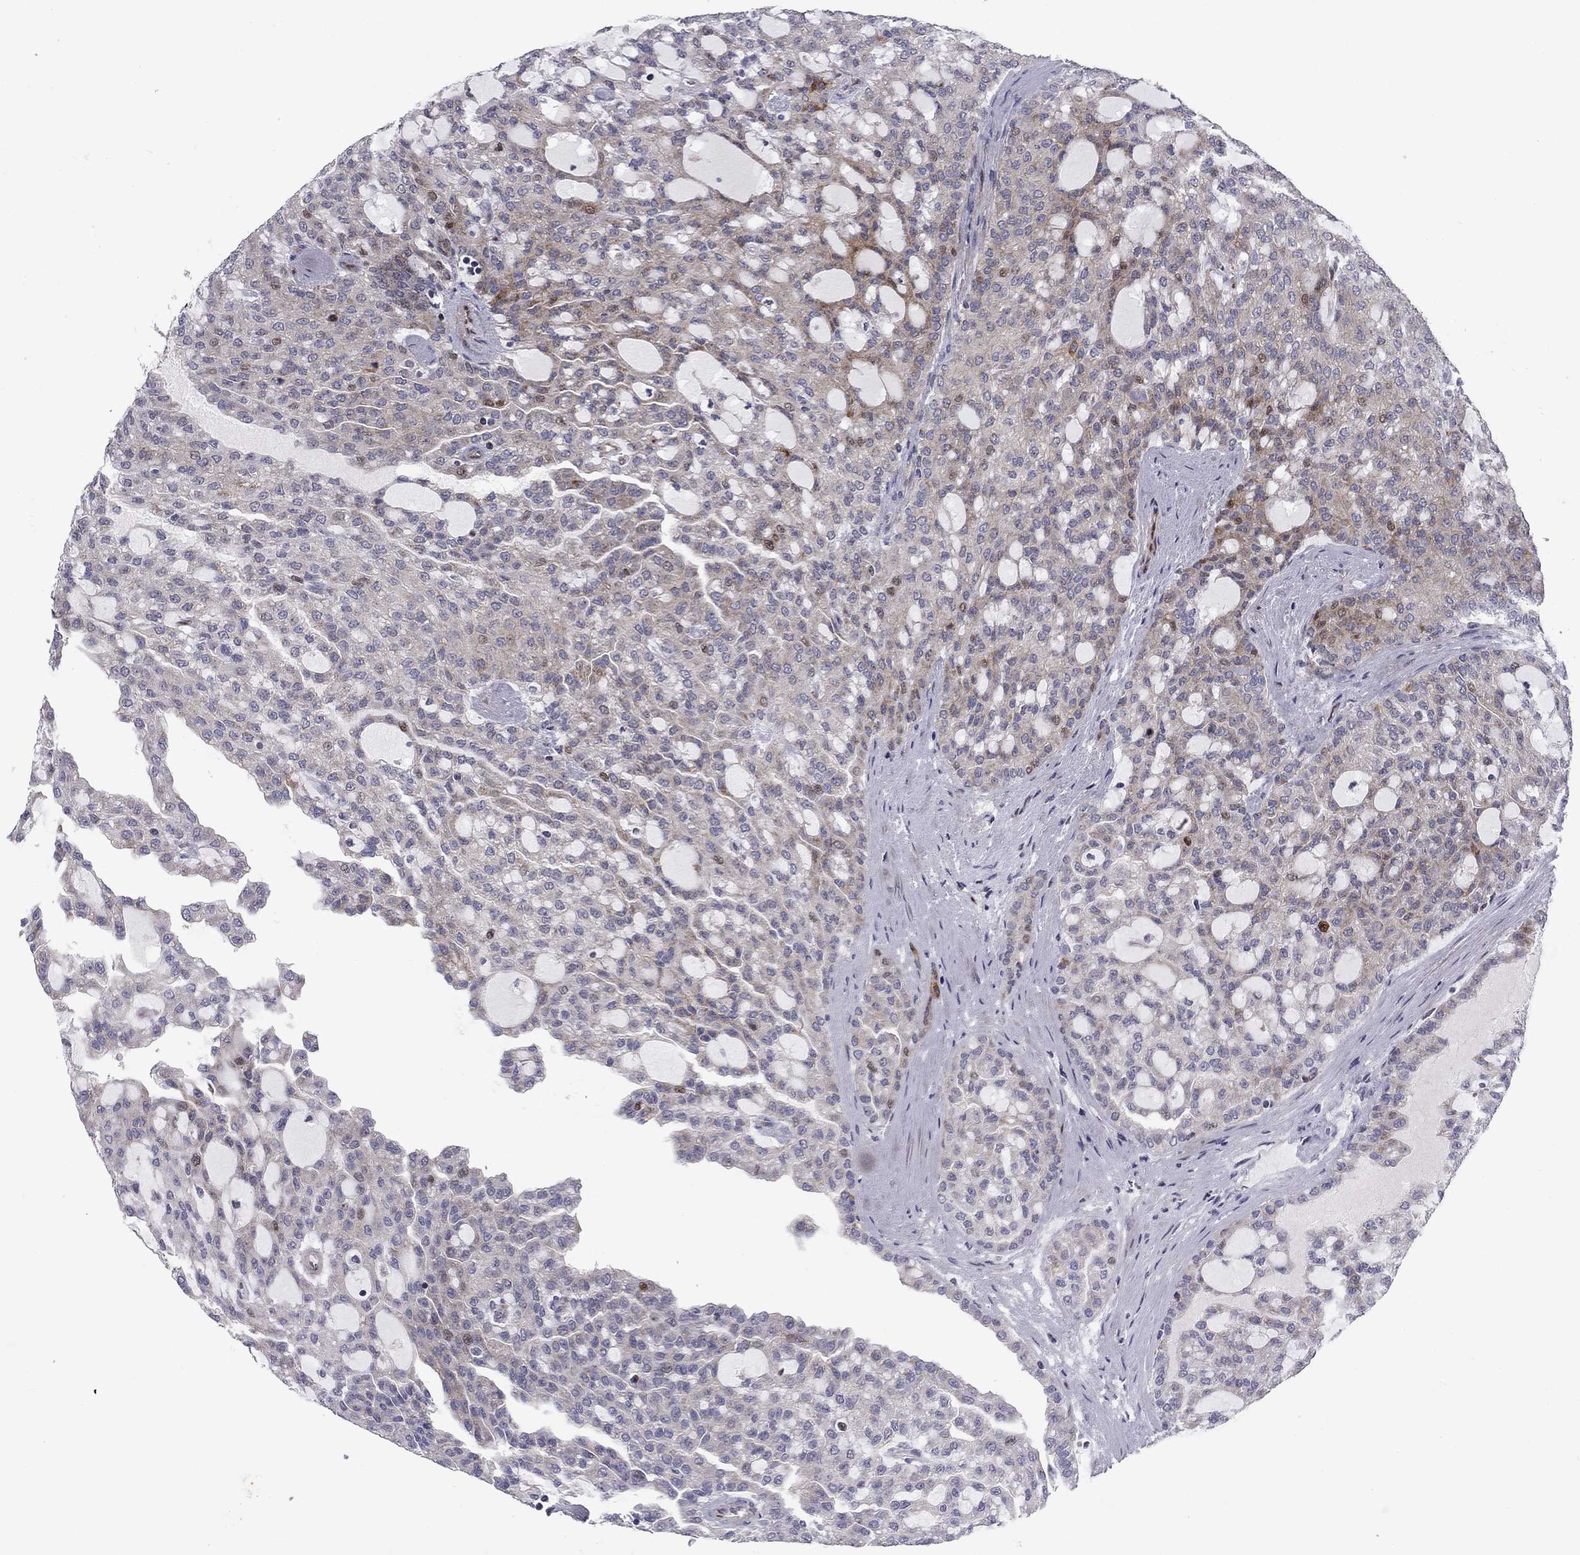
{"staining": {"intensity": "moderate", "quantity": "<25%", "location": "nuclear"}, "tissue": "renal cancer", "cell_type": "Tumor cells", "image_type": "cancer", "snomed": [{"axis": "morphology", "description": "Adenocarcinoma, NOS"}, {"axis": "topography", "description": "Kidney"}], "caption": "Brown immunohistochemical staining in human renal cancer (adenocarcinoma) shows moderate nuclear positivity in approximately <25% of tumor cells.", "gene": "MIOS", "patient": {"sex": "male", "age": 63}}